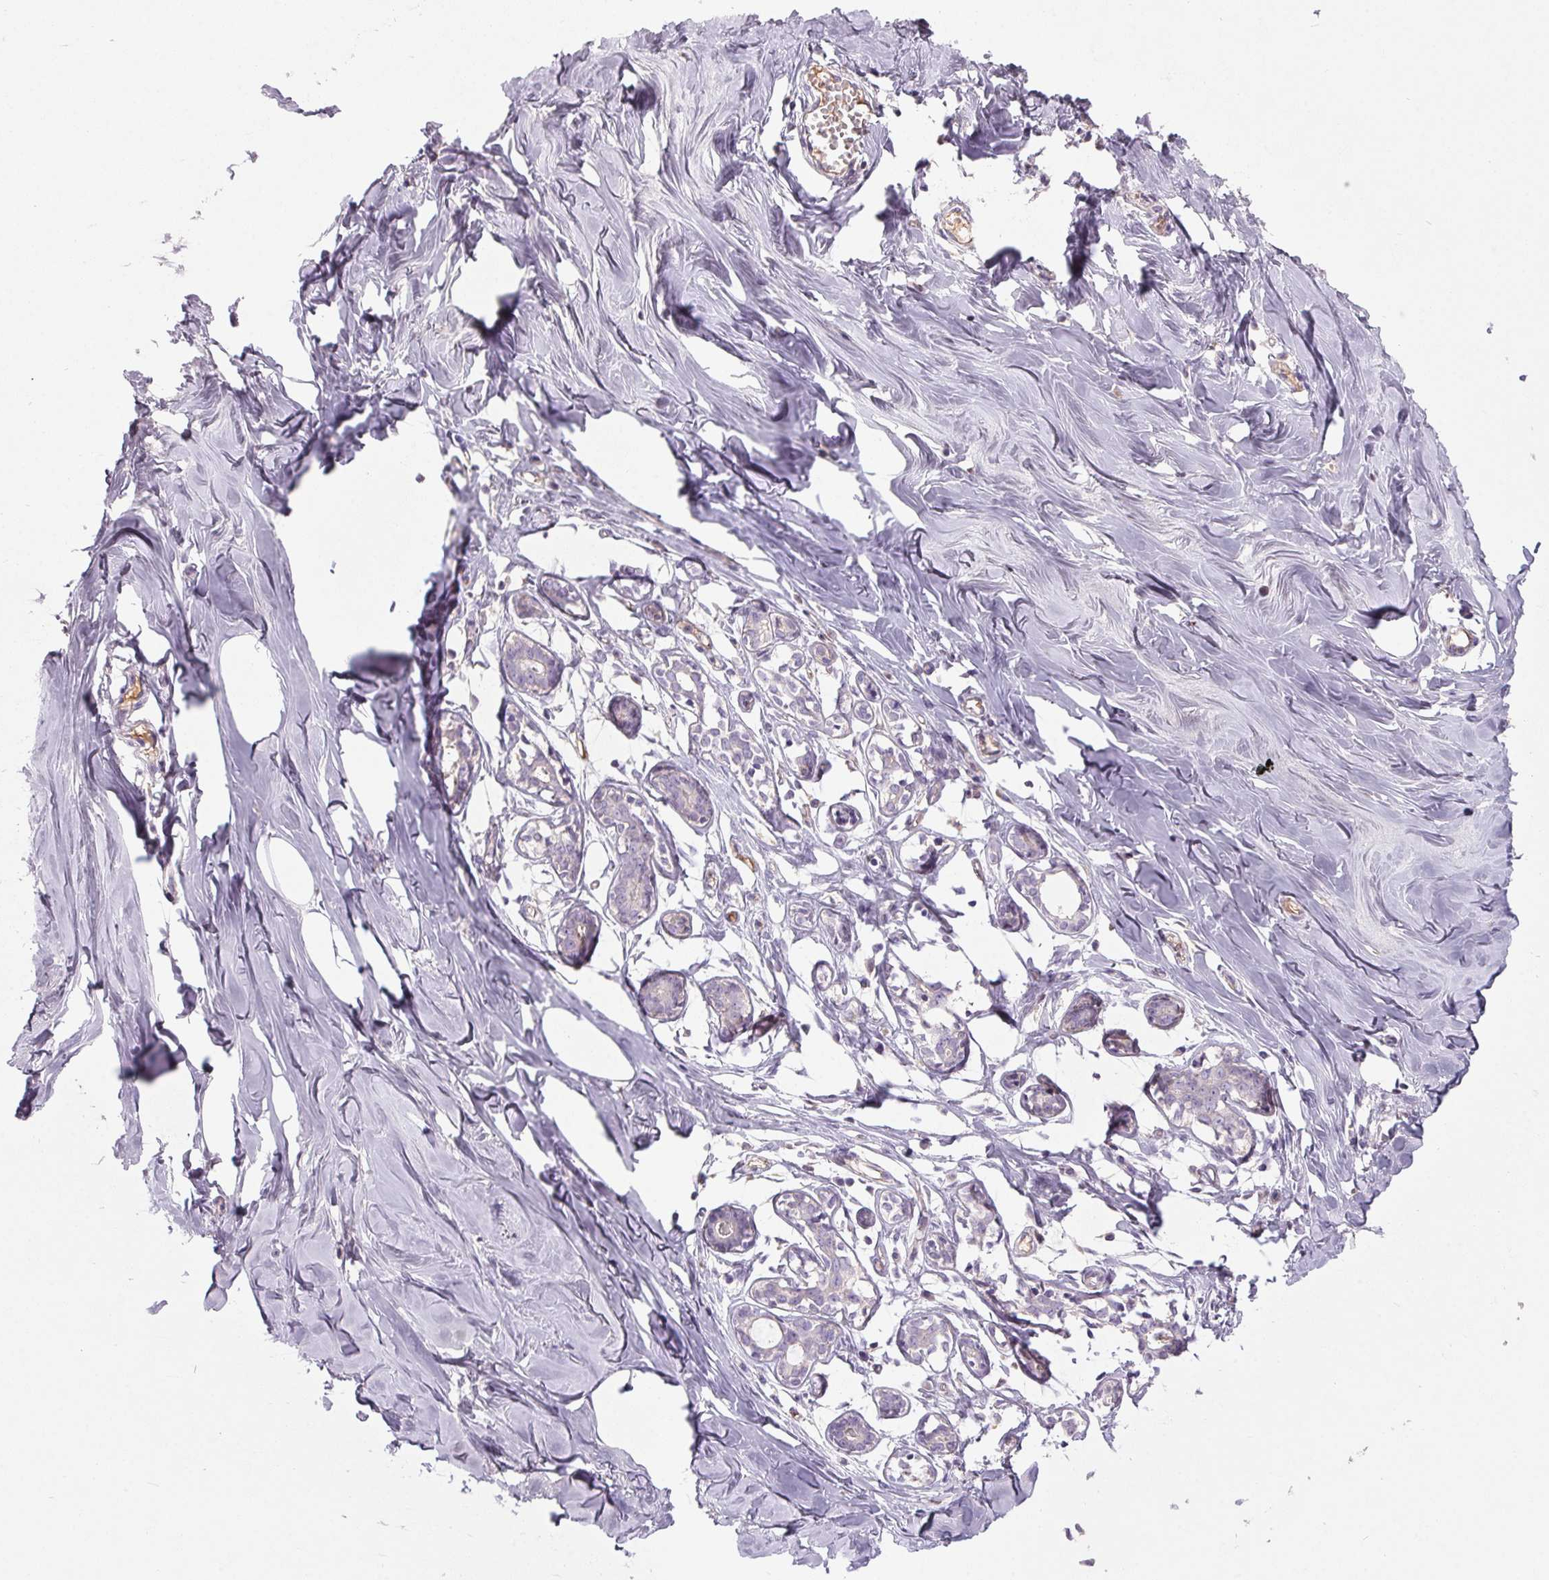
{"staining": {"intensity": "weak", "quantity": "25%-75%", "location": "cytoplasmic/membranous"}, "tissue": "breast", "cell_type": "Adipocytes", "image_type": "normal", "snomed": [{"axis": "morphology", "description": "Normal tissue, NOS"}, {"axis": "topography", "description": "Breast"}], "caption": "DAB (3,3'-diaminobenzidine) immunohistochemical staining of normal breast reveals weak cytoplasmic/membranous protein positivity in about 25%-75% of adipocytes.", "gene": "APOC4", "patient": {"sex": "female", "age": 27}}